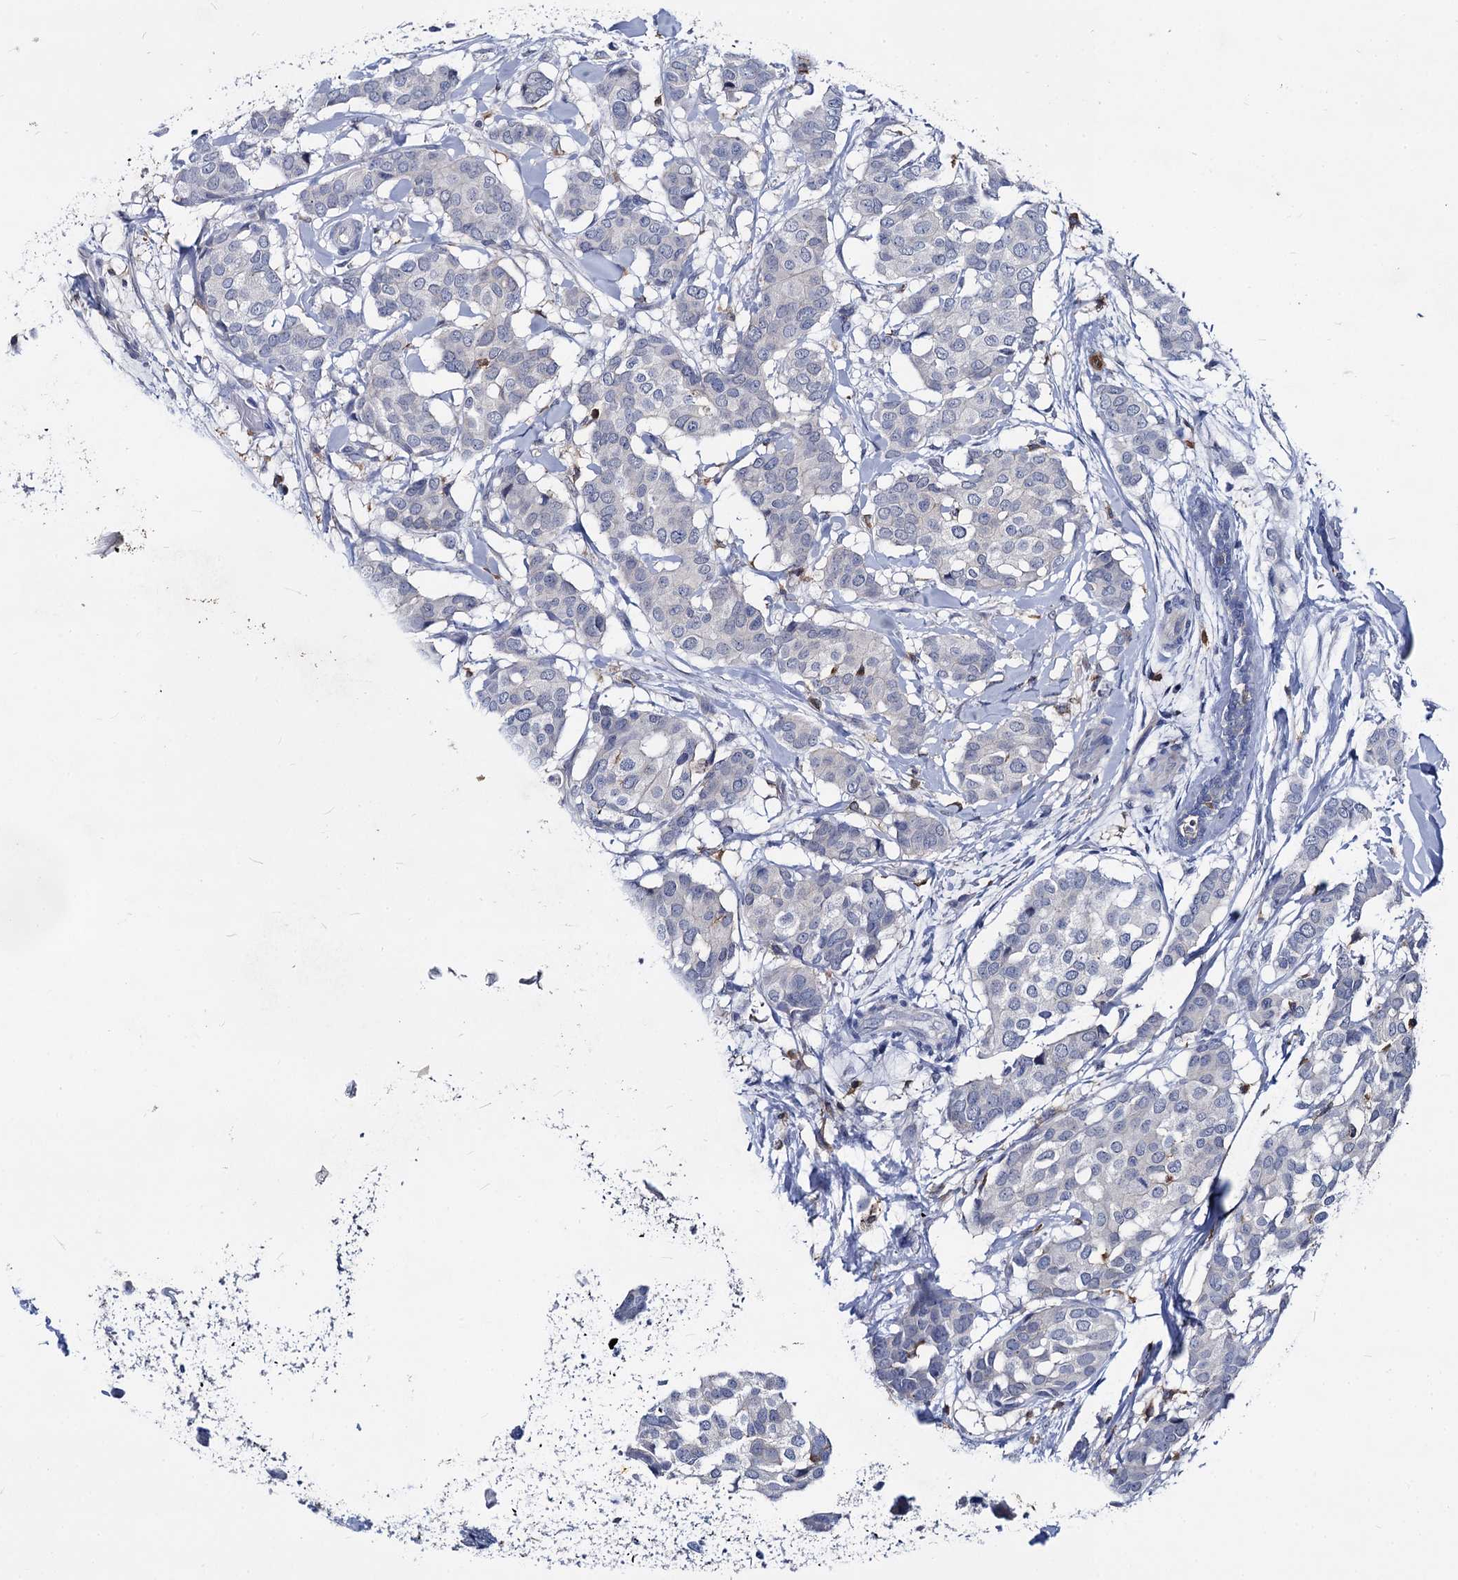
{"staining": {"intensity": "negative", "quantity": "none", "location": "none"}, "tissue": "breast cancer", "cell_type": "Tumor cells", "image_type": "cancer", "snomed": [{"axis": "morphology", "description": "Duct carcinoma"}, {"axis": "topography", "description": "Breast"}], "caption": "This is an IHC histopathology image of human breast cancer. There is no staining in tumor cells.", "gene": "RHOG", "patient": {"sex": "female", "age": 75}}